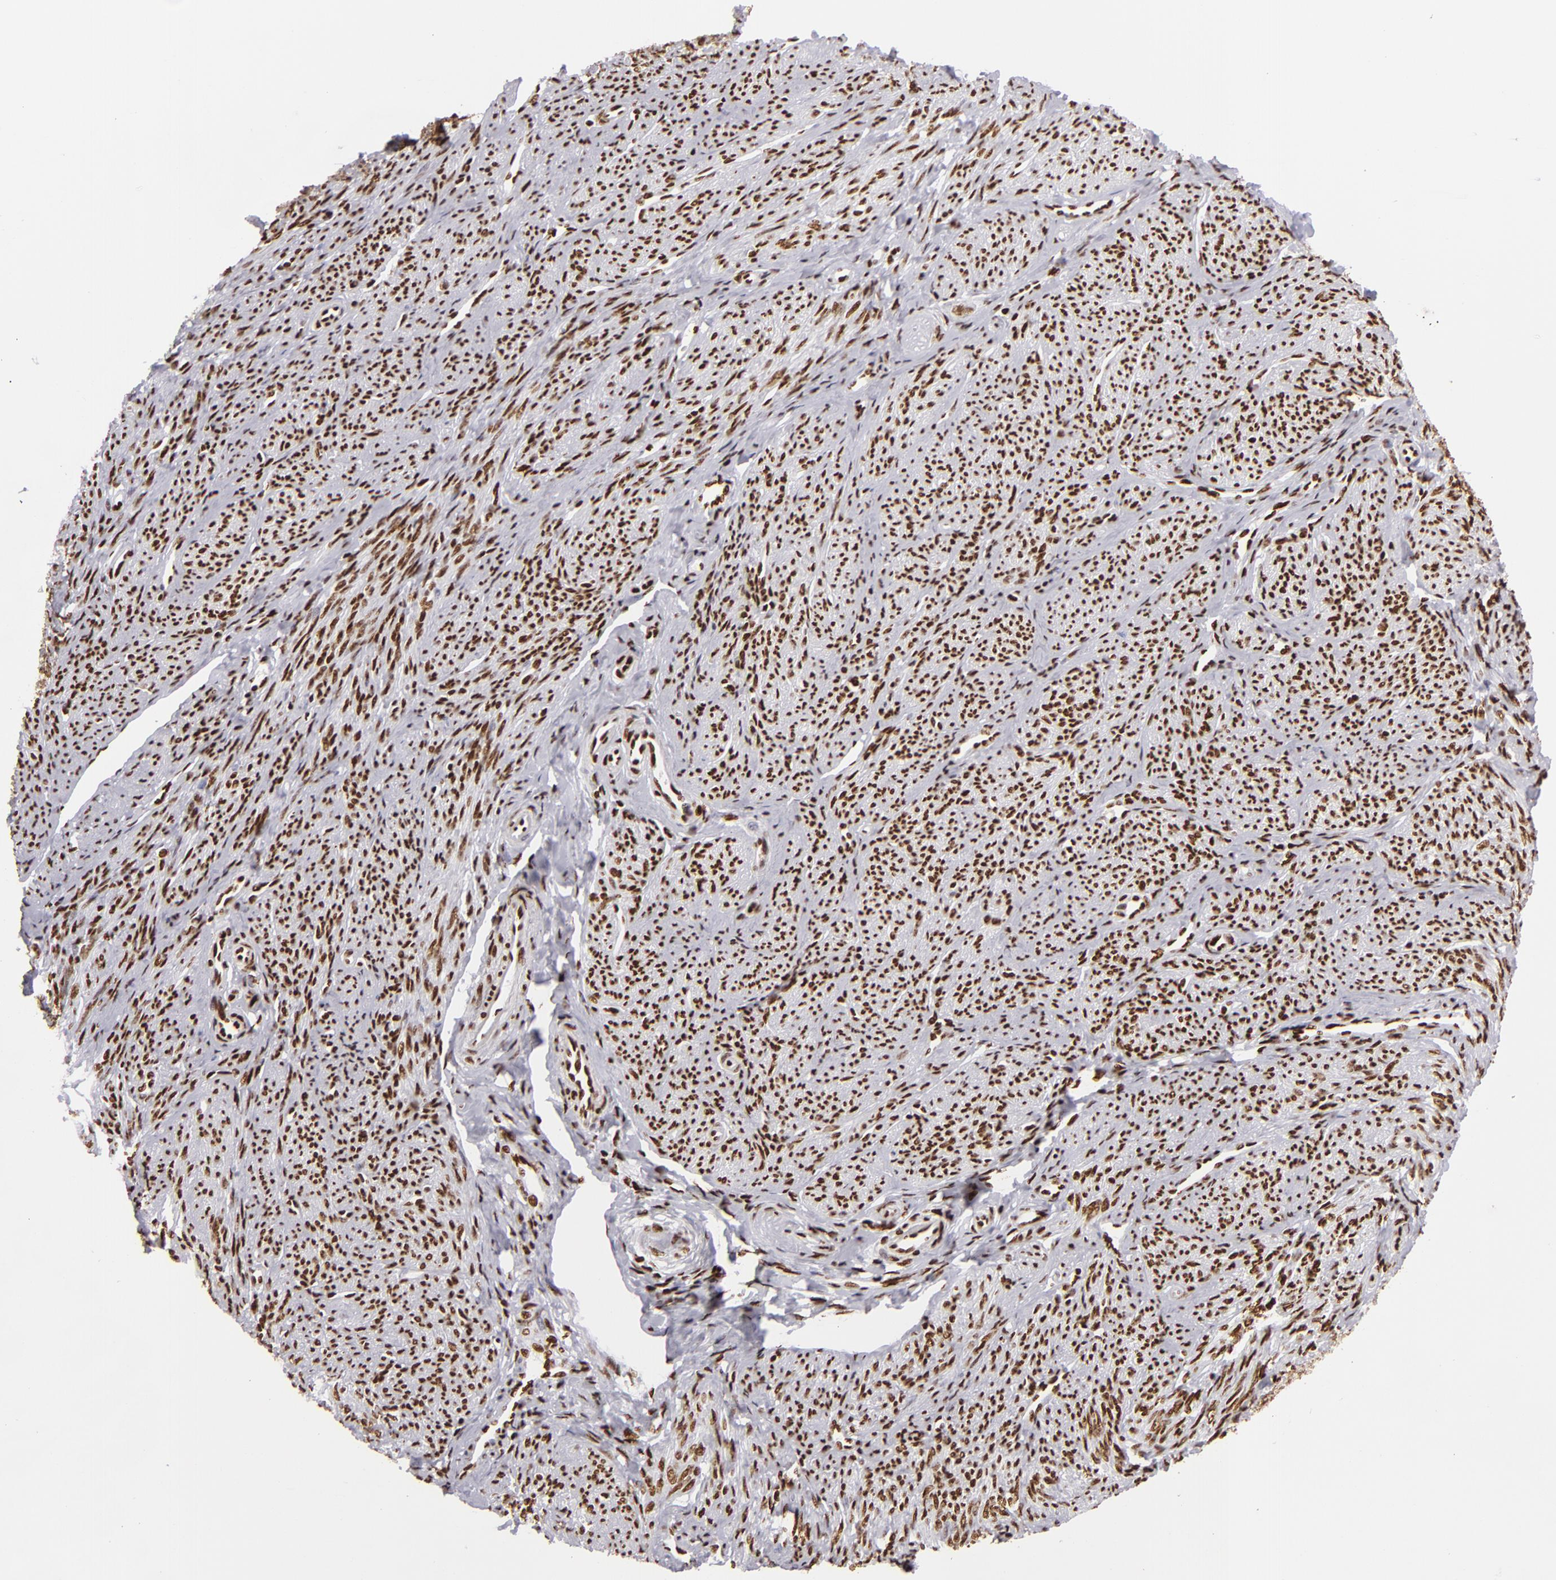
{"staining": {"intensity": "strong", "quantity": ">75%", "location": "nuclear"}, "tissue": "smooth muscle", "cell_type": "Smooth muscle cells", "image_type": "normal", "snomed": [{"axis": "morphology", "description": "Normal tissue, NOS"}, {"axis": "topography", "description": "Cervix"}, {"axis": "topography", "description": "Endometrium"}], "caption": "IHC (DAB) staining of benign human smooth muscle displays strong nuclear protein expression in about >75% of smooth muscle cells.", "gene": "SAFB", "patient": {"sex": "female", "age": 65}}